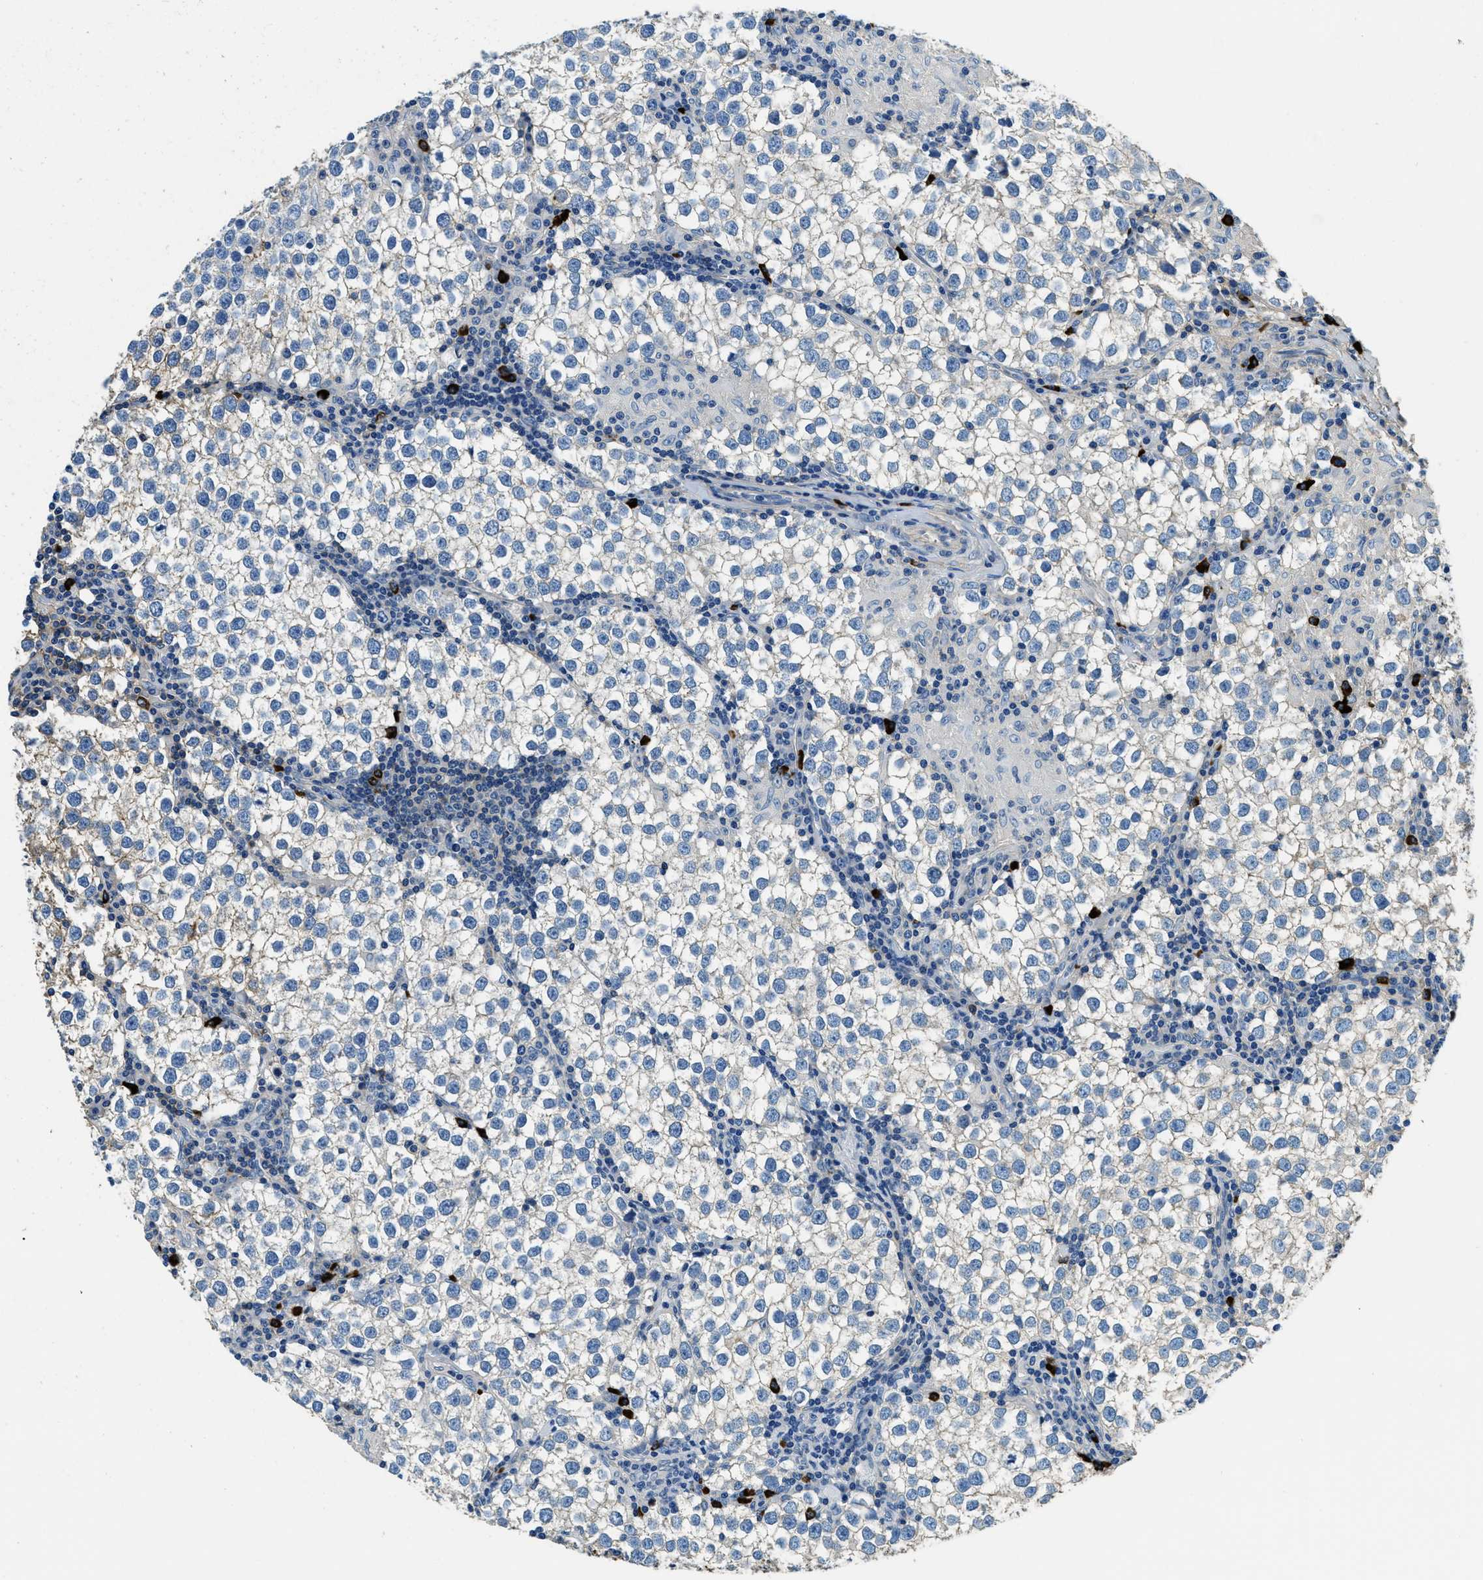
{"staining": {"intensity": "negative", "quantity": "none", "location": "none"}, "tissue": "testis cancer", "cell_type": "Tumor cells", "image_type": "cancer", "snomed": [{"axis": "morphology", "description": "Seminoma, NOS"}, {"axis": "morphology", "description": "Carcinoma, Embryonal, NOS"}, {"axis": "topography", "description": "Testis"}], "caption": "Immunohistochemical staining of seminoma (testis) displays no significant staining in tumor cells. The staining was performed using DAB to visualize the protein expression in brown, while the nuclei were stained in blue with hematoxylin (Magnification: 20x).", "gene": "TMEM186", "patient": {"sex": "male", "age": 36}}